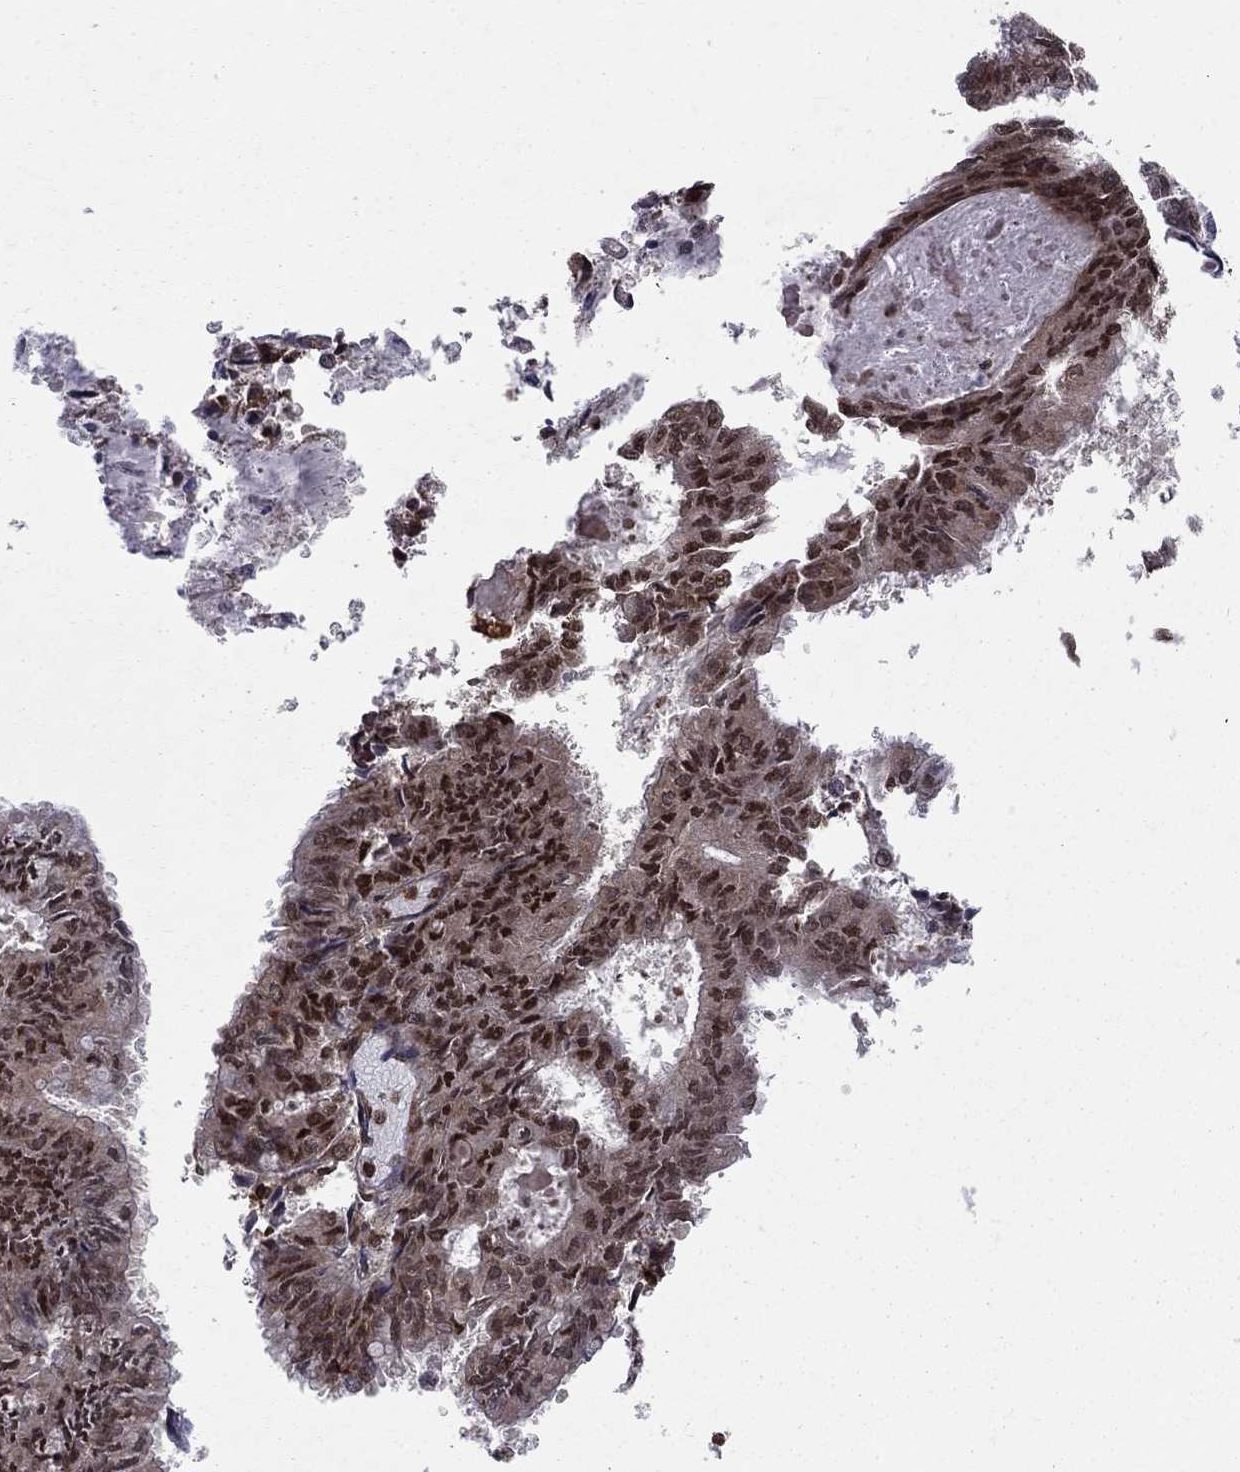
{"staining": {"intensity": "strong", "quantity": ">75%", "location": "nuclear"}, "tissue": "endometrial cancer", "cell_type": "Tumor cells", "image_type": "cancer", "snomed": [{"axis": "morphology", "description": "Adenocarcinoma, NOS"}, {"axis": "topography", "description": "Endometrium"}], "caption": "This micrograph exhibits endometrial cancer (adenocarcinoma) stained with immunohistochemistry to label a protein in brown. The nuclear of tumor cells show strong positivity for the protein. Nuclei are counter-stained blue.", "gene": "SSX2IP", "patient": {"sex": "female", "age": 57}}